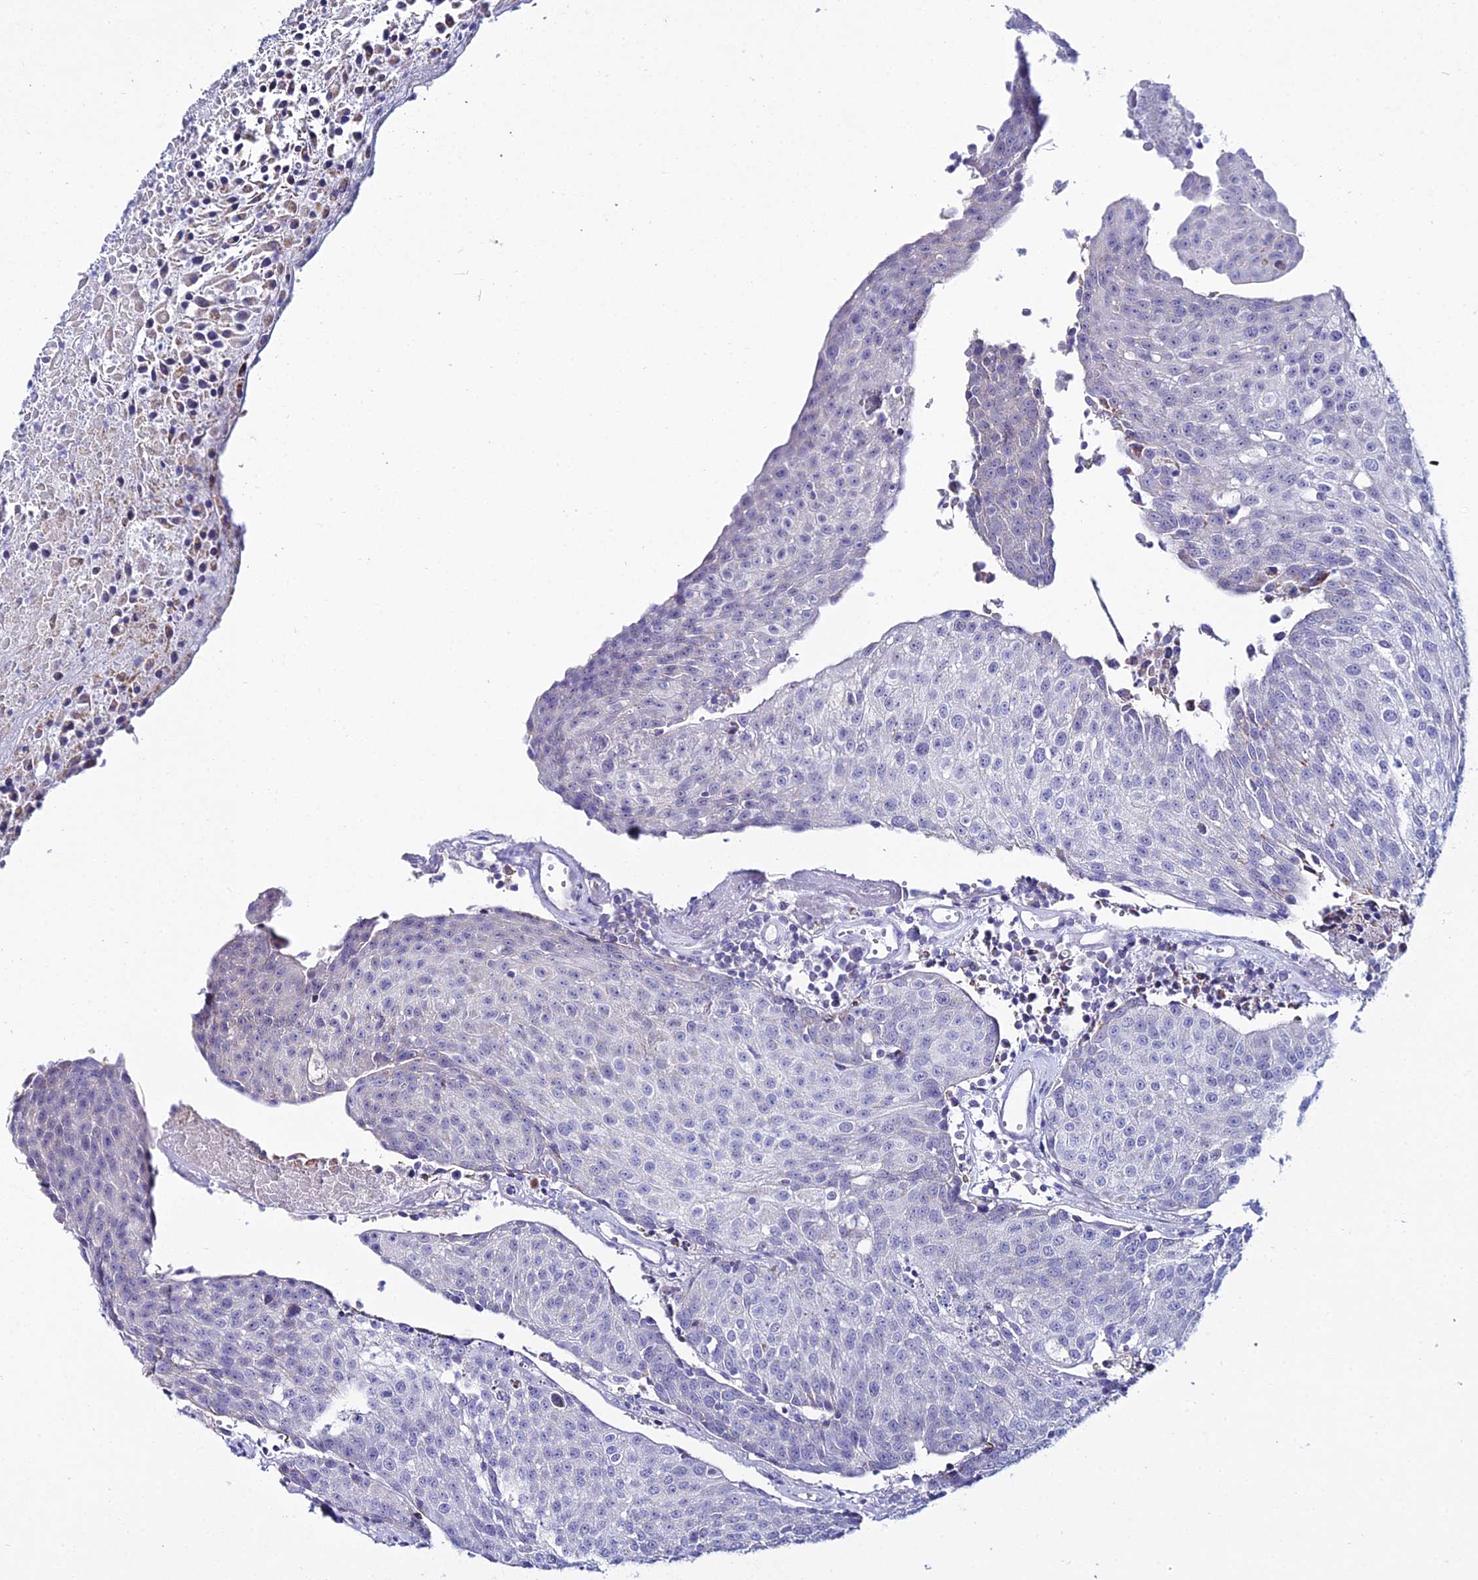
{"staining": {"intensity": "negative", "quantity": "none", "location": "none"}, "tissue": "urothelial cancer", "cell_type": "Tumor cells", "image_type": "cancer", "snomed": [{"axis": "morphology", "description": "Urothelial carcinoma, High grade"}, {"axis": "topography", "description": "Urinary bladder"}], "caption": "Immunohistochemistry (IHC) of urothelial cancer reveals no positivity in tumor cells.", "gene": "DHX34", "patient": {"sex": "female", "age": 85}}